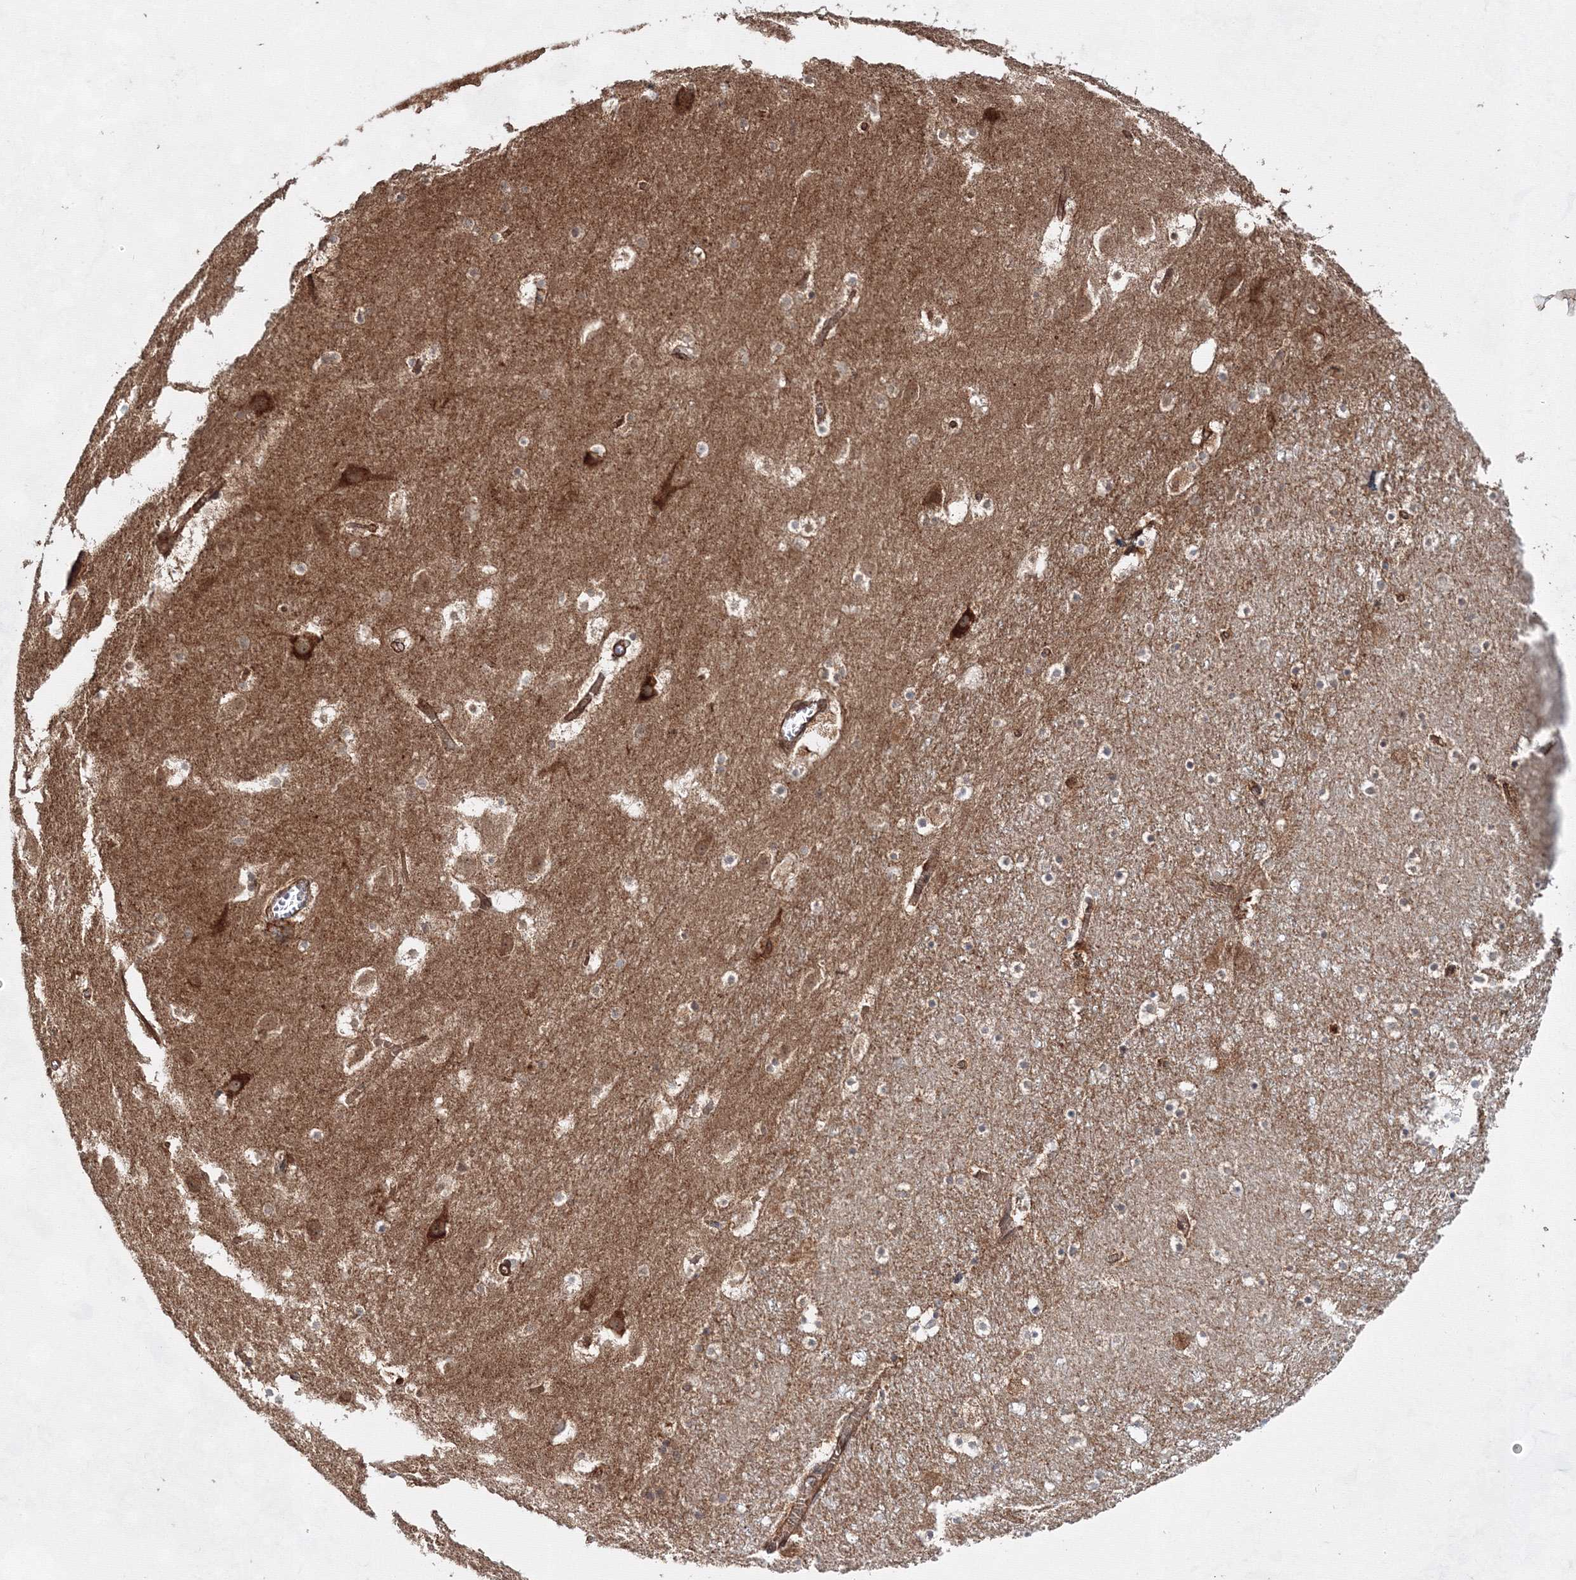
{"staining": {"intensity": "weak", "quantity": "25%-75%", "location": "cytoplasmic/membranous"}, "tissue": "caudate", "cell_type": "Glial cells", "image_type": "normal", "snomed": [{"axis": "morphology", "description": "Normal tissue, NOS"}, {"axis": "topography", "description": "Lateral ventricle wall"}], "caption": "The immunohistochemical stain highlights weak cytoplasmic/membranous positivity in glial cells of normal caudate.", "gene": "EXOC6", "patient": {"sex": "male", "age": 45}}